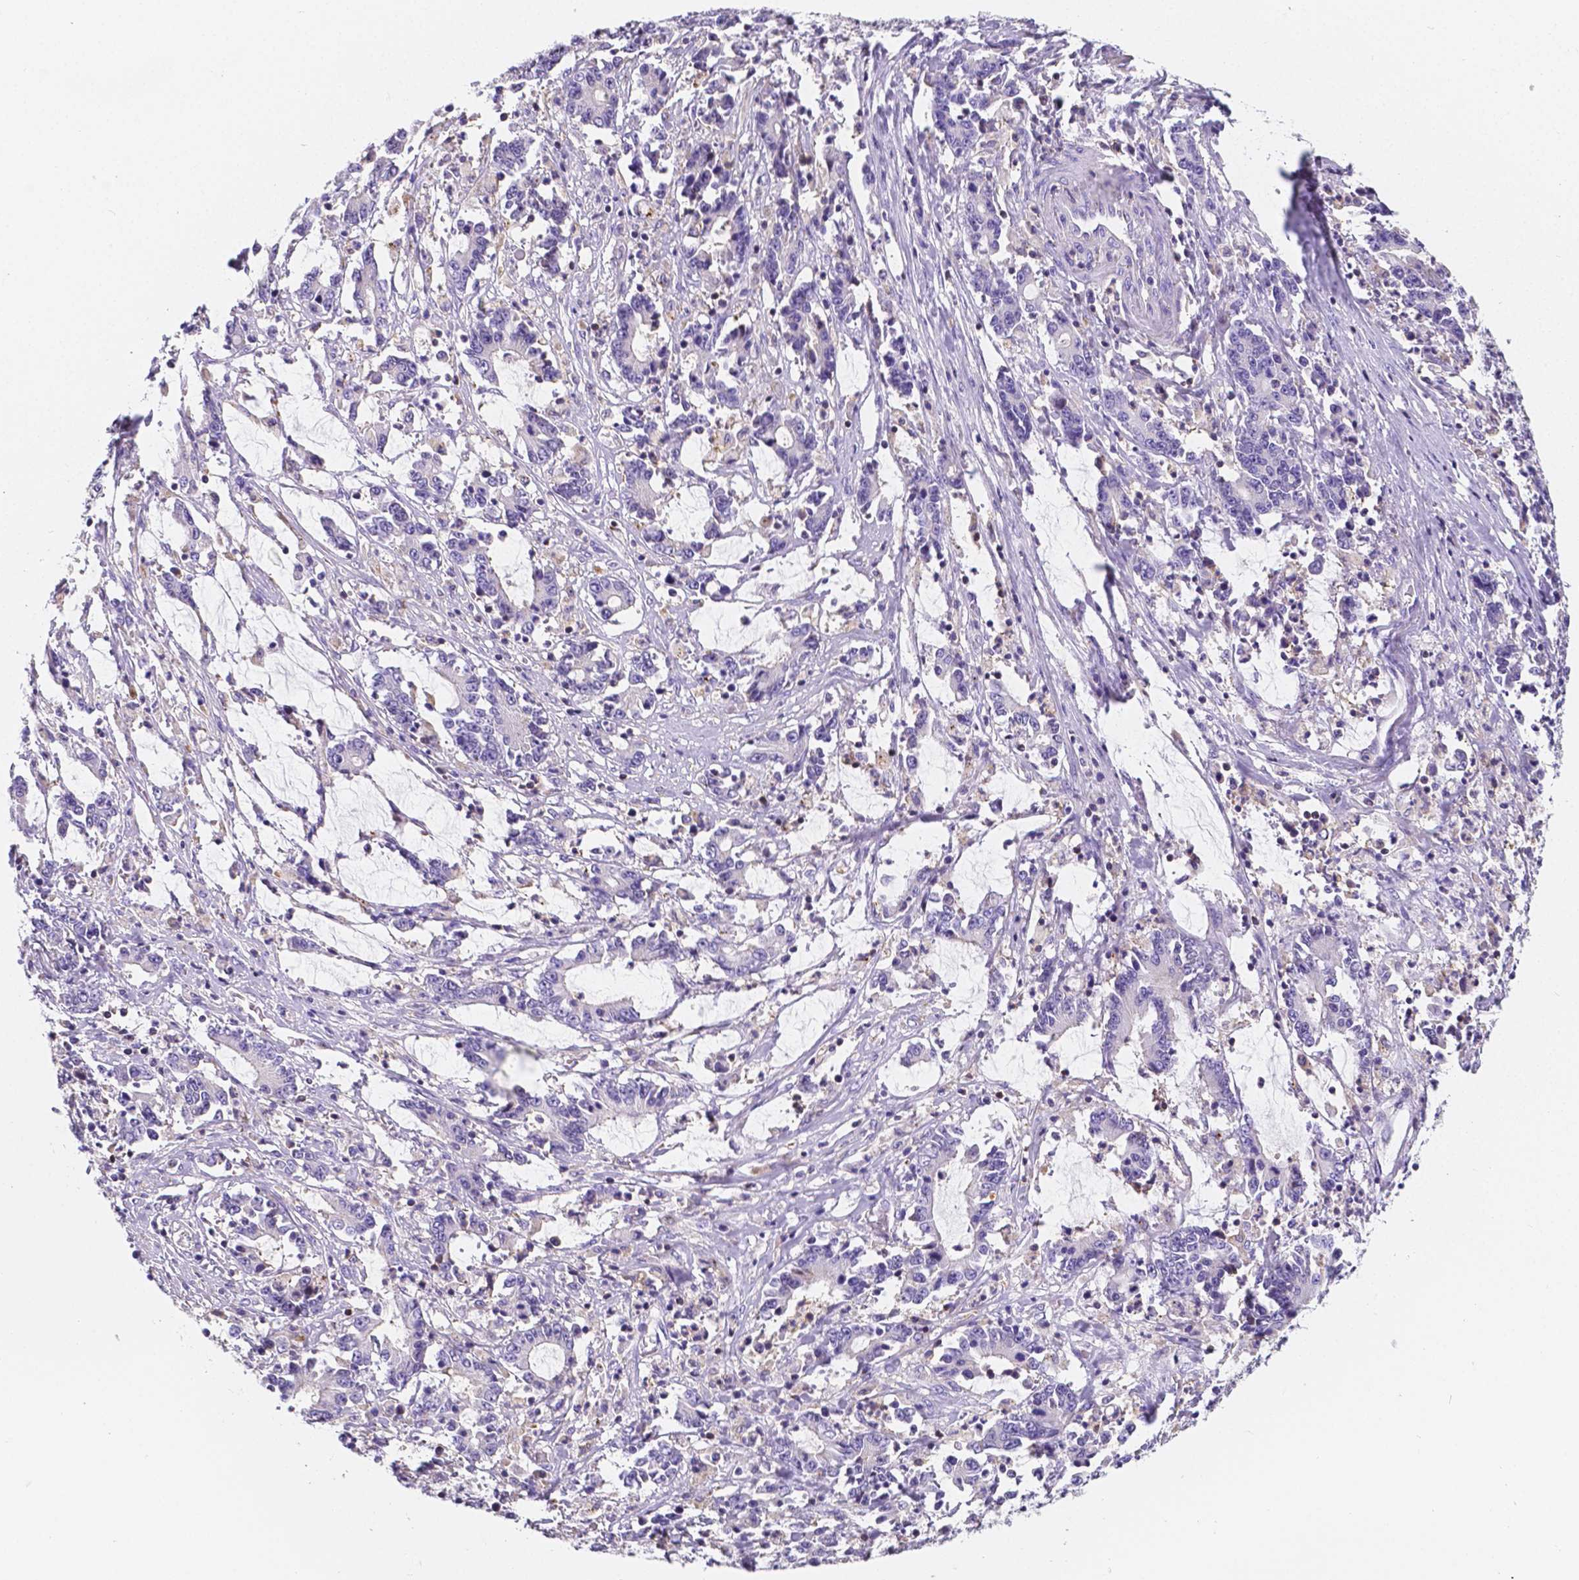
{"staining": {"intensity": "negative", "quantity": "none", "location": "none"}, "tissue": "stomach cancer", "cell_type": "Tumor cells", "image_type": "cancer", "snomed": [{"axis": "morphology", "description": "Adenocarcinoma, NOS"}, {"axis": "topography", "description": "Stomach, upper"}], "caption": "This is an immunohistochemistry image of stomach cancer. There is no expression in tumor cells.", "gene": "GABRD", "patient": {"sex": "male", "age": 68}}